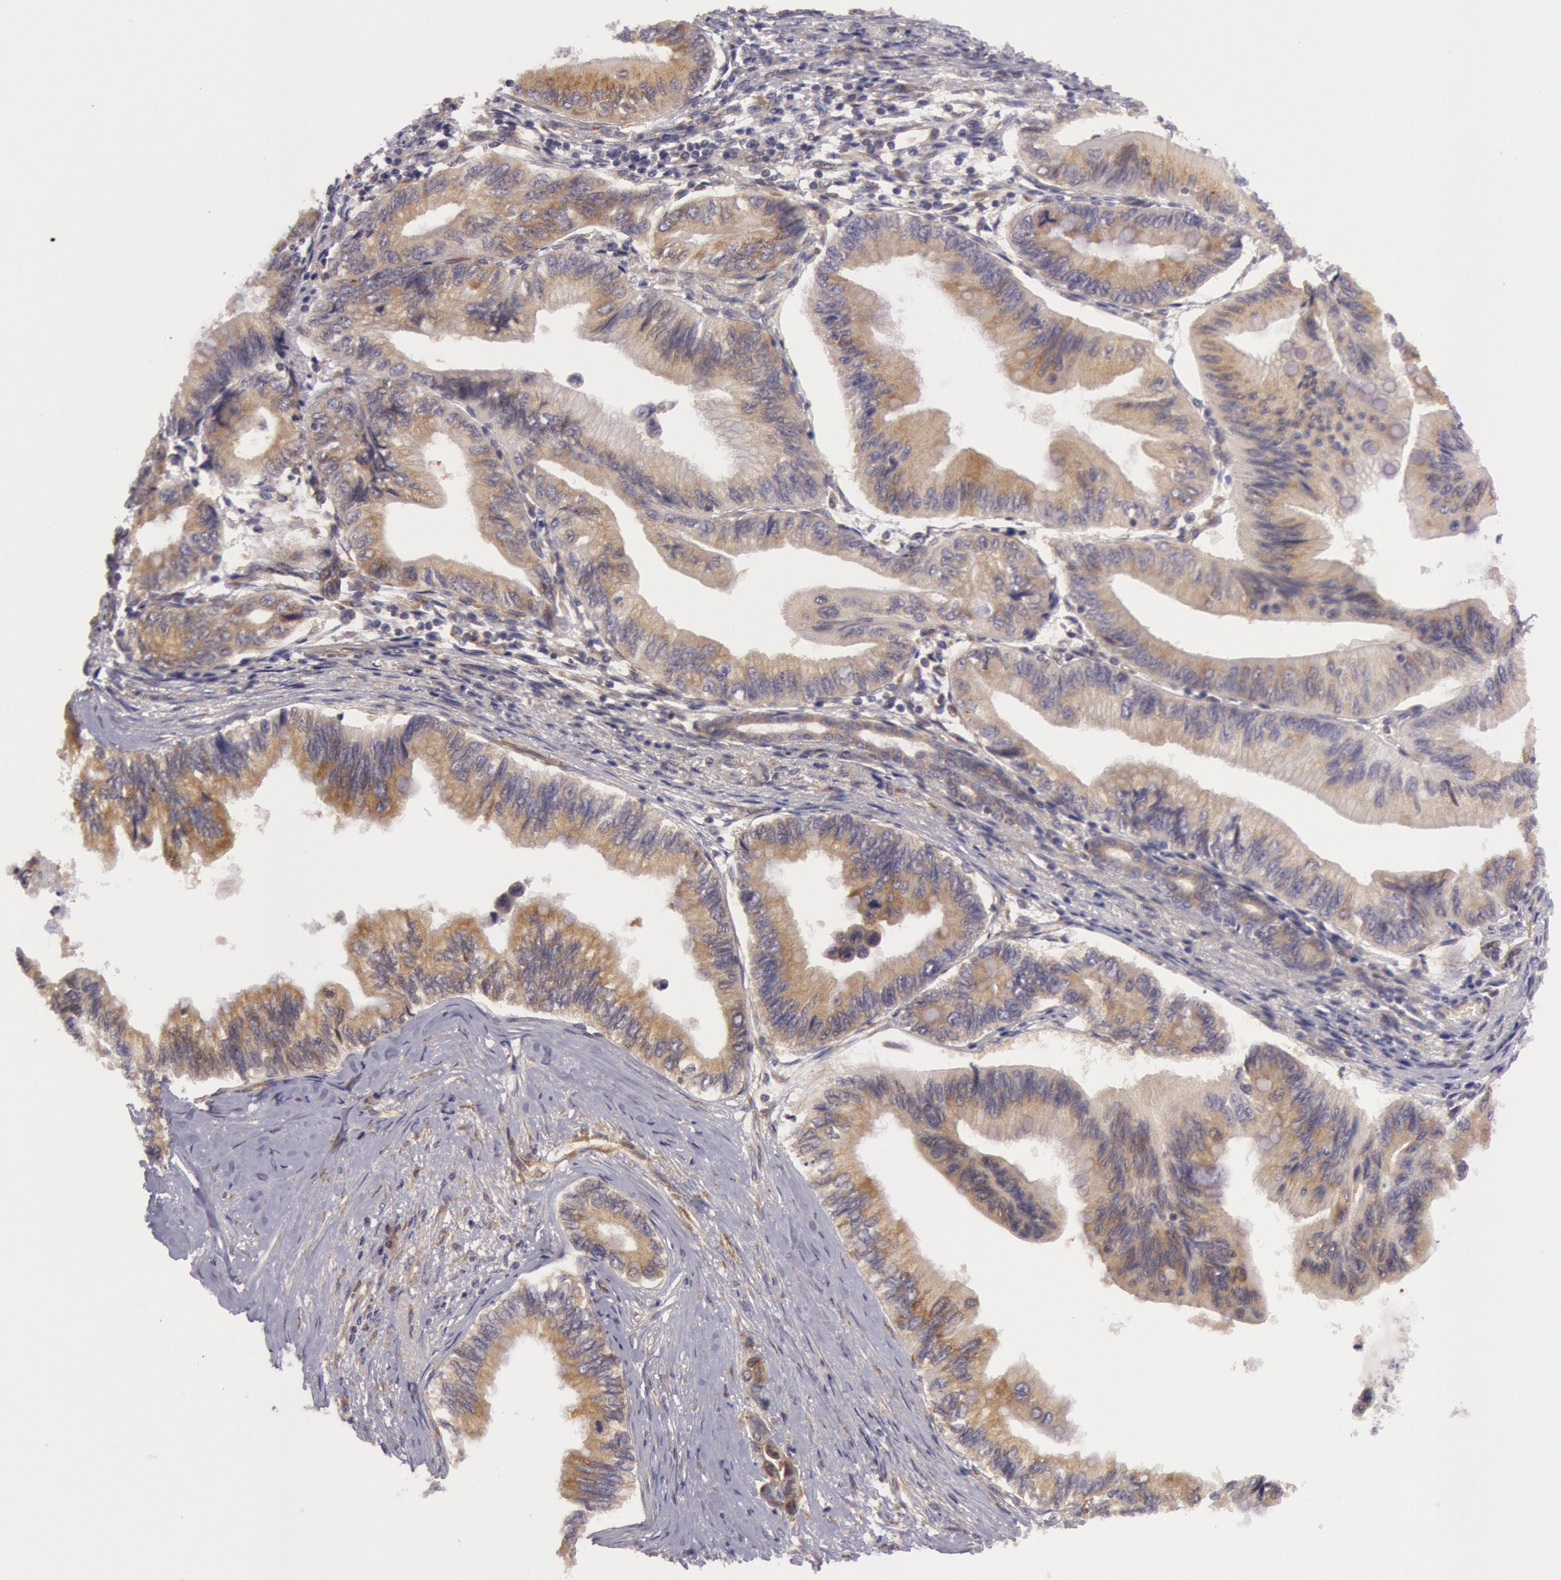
{"staining": {"intensity": "weak", "quantity": "25%-75%", "location": "cytoplasmic/membranous"}, "tissue": "pancreatic cancer", "cell_type": "Tumor cells", "image_type": "cancer", "snomed": [{"axis": "morphology", "description": "Adenocarcinoma, NOS"}, {"axis": "topography", "description": "Pancreas"}], "caption": "An image showing weak cytoplasmic/membranous expression in about 25%-75% of tumor cells in pancreatic cancer, as visualized by brown immunohistochemical staining.", "gene": "CHUK", "patient": {"sex": "female", "age": 66}}